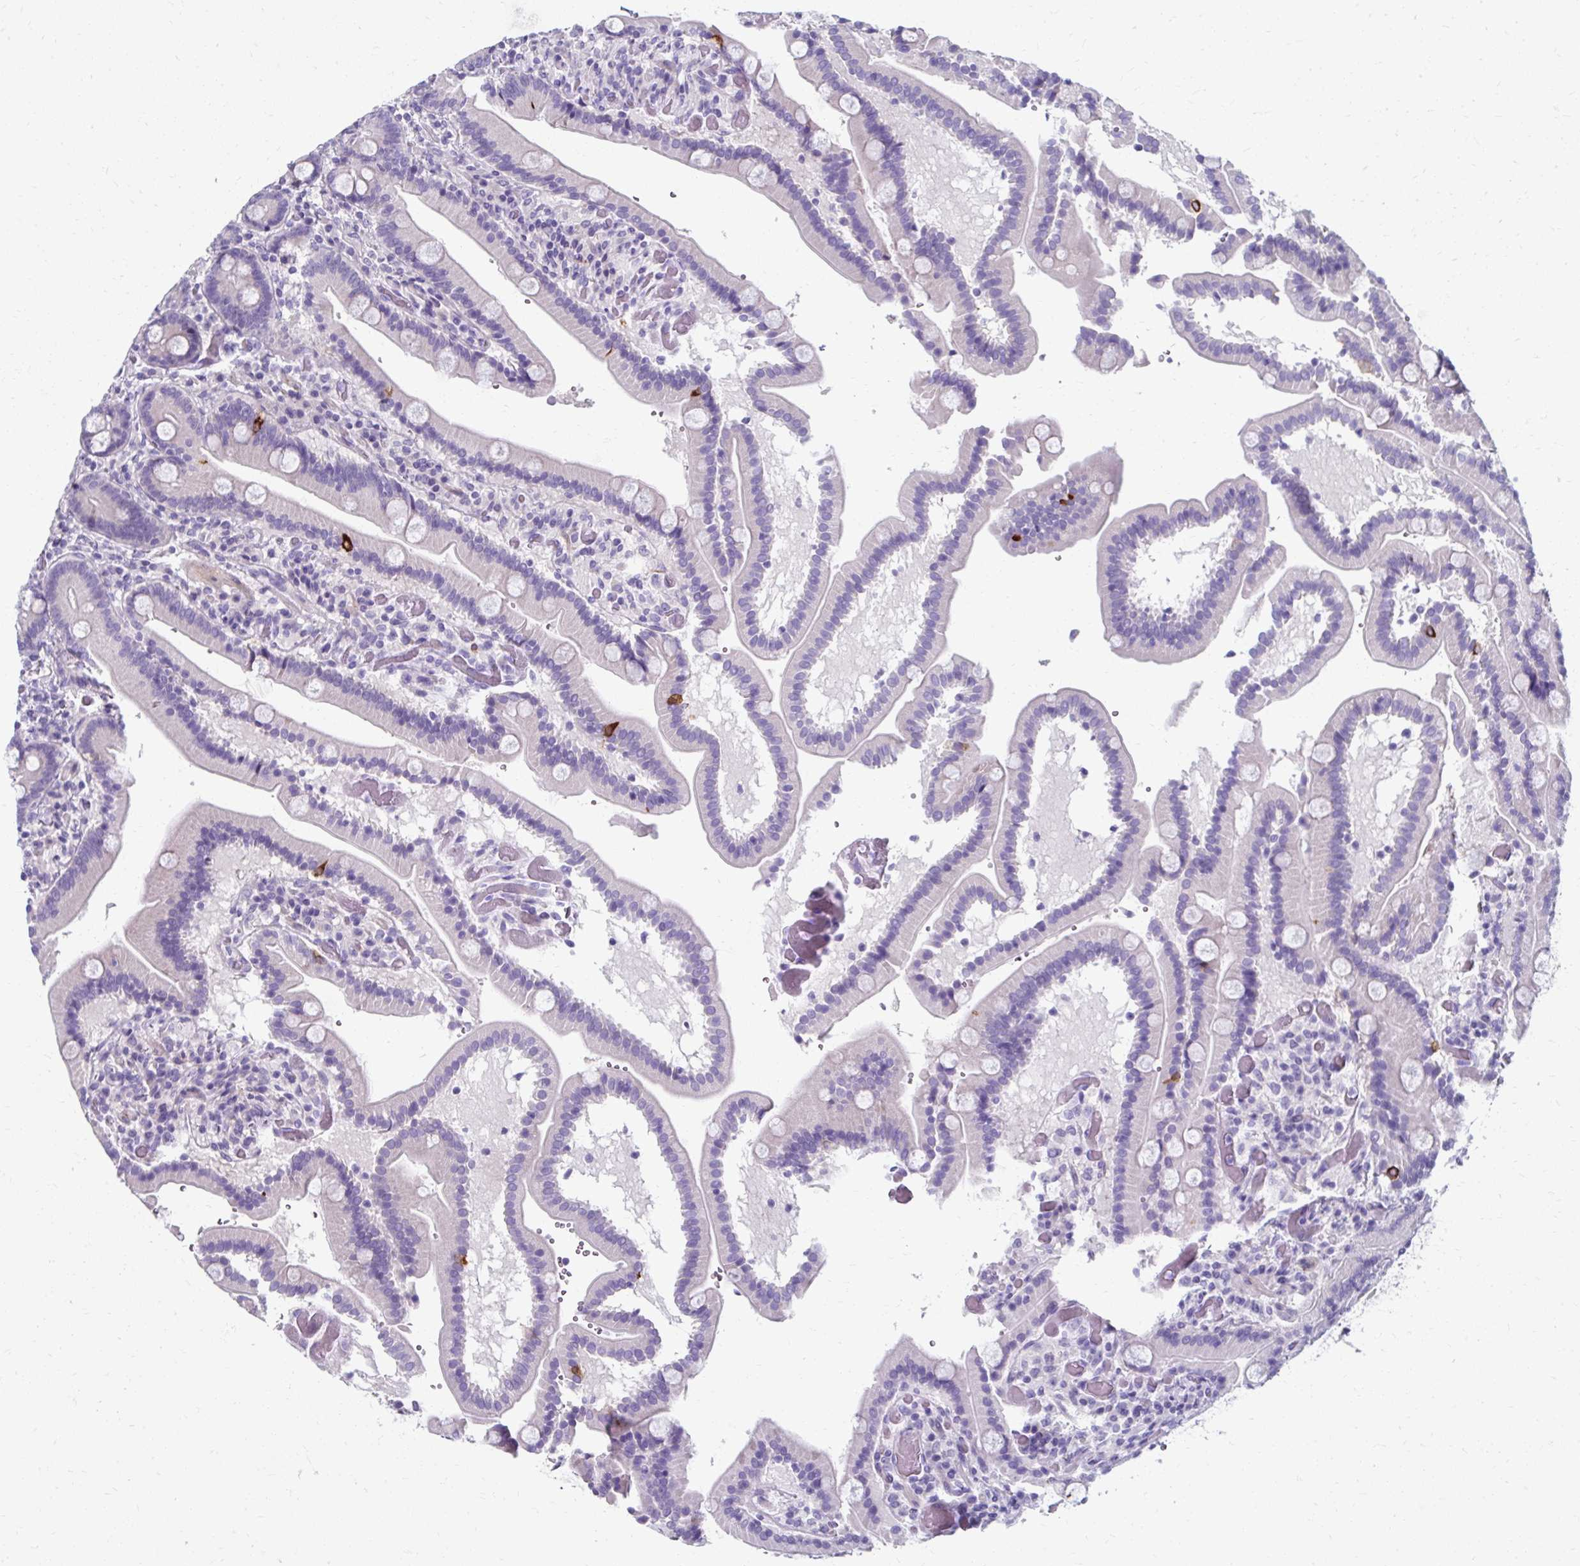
{"staining": {"intensity": "strong", "quantity": "<25%", "location": "cytoplasmic/membranous"}, "tissue": "duodenum", "cell_type": "Glandular cells", "image_type": "normal", "snomed": [{"axis": "morphology", "description": "Normal tissue, NOS"}, {"axis": "topography", "description": "Duodenum"}], "caption": "Strong cytoplasmic/membranous staining is appreciated in approximately <25% of glandular cells in normal duodenum. The staining was performed using DAB (3,3'-diaminobenzidine), with brown indicating positive protein expression. Nuclei are stained blue with hematoxylin.", "gene": "ZNF555", "patient": {"sex": "female", "age": 62}}